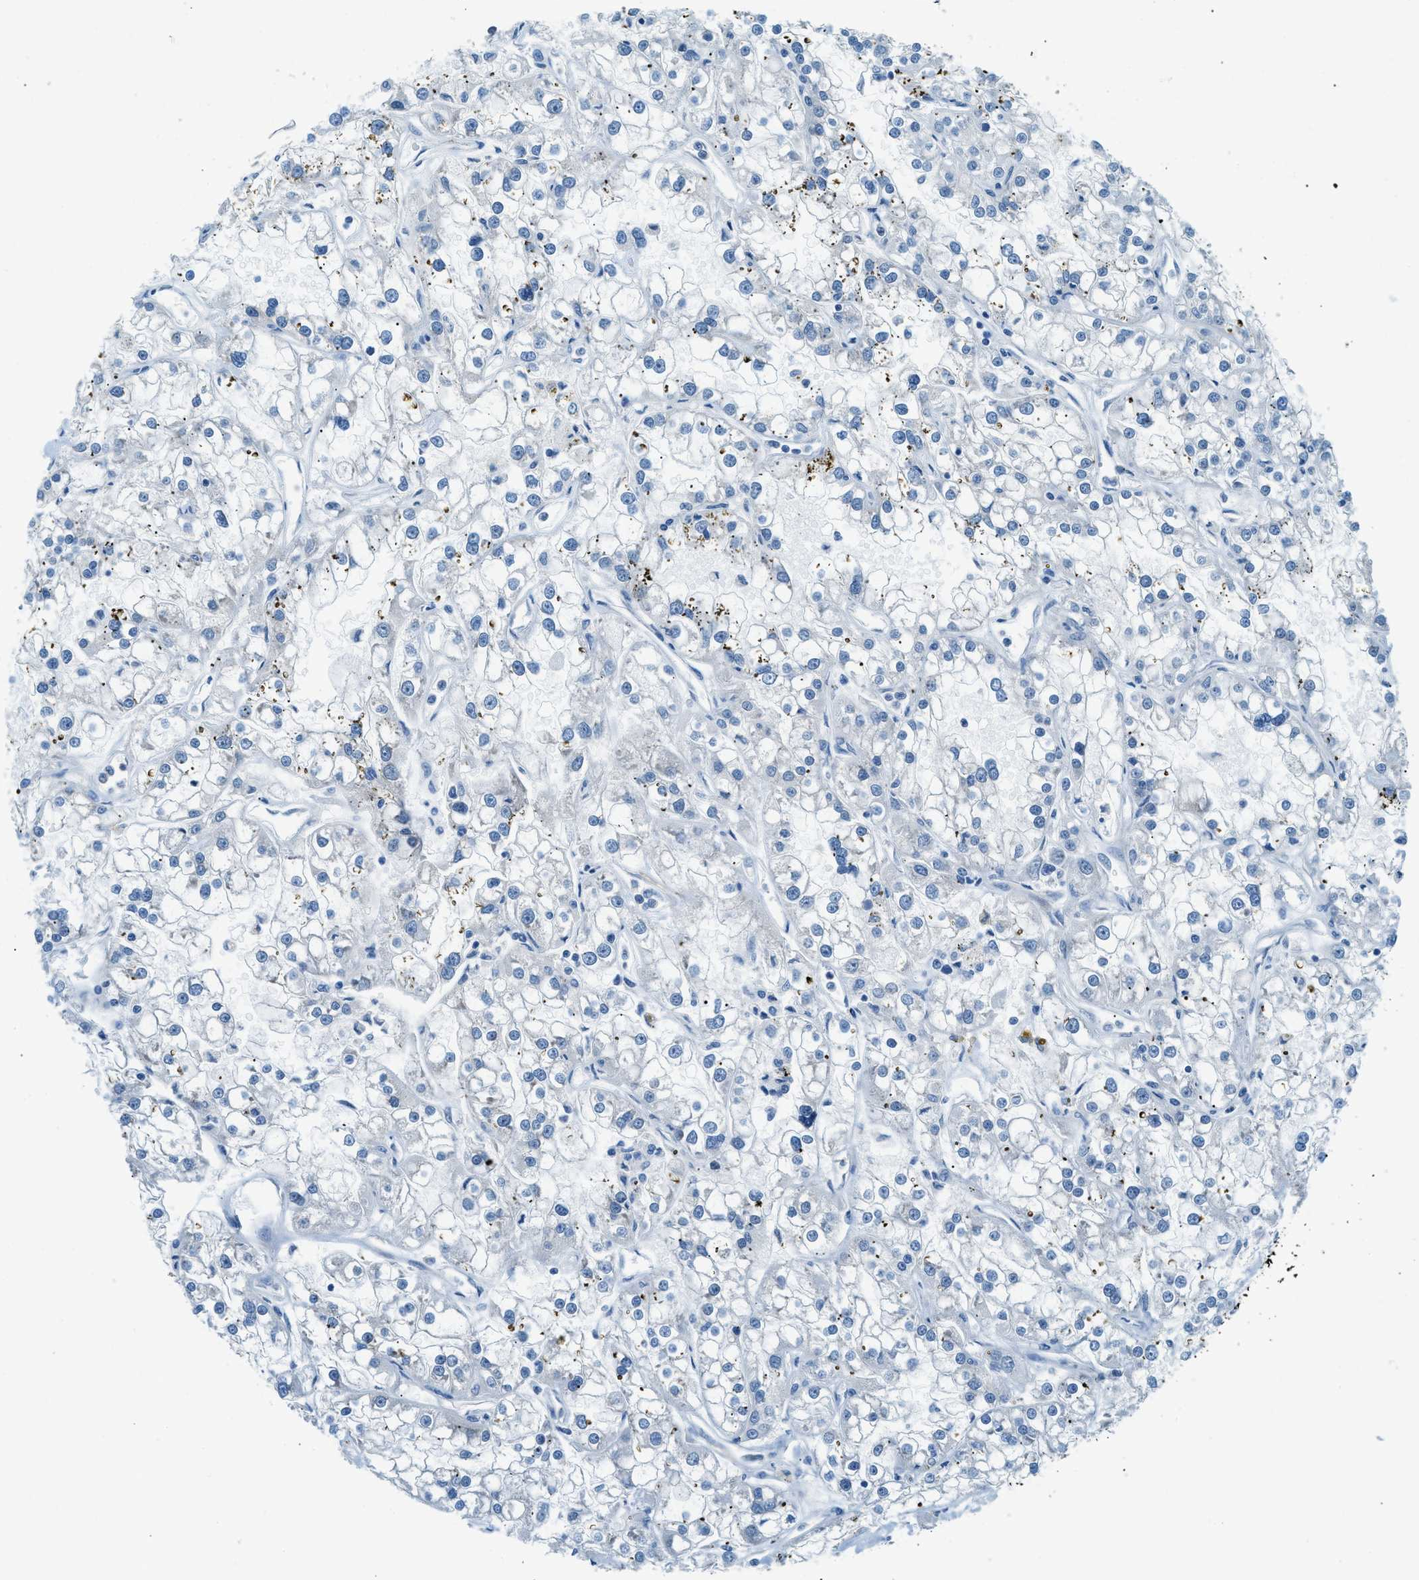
{"staining": {"intensity": "negative", "quantity": "none", "location": "none"}, "tissue": "renal cancer", "cell_type": "Tumor cells", "image_type": "cancer", "snomed": [{"axis": "morphology", "description": "Adenocarcinoma, NOS"}, {"axis": "topography", "description": "Kidney"}], "caption": "Histopathology image shows no protein expression in tumor cells of adenocarcinoma (renal) tissue.", "gene": "ZNF367", "patient": {"sex": "female", "age": 52}}